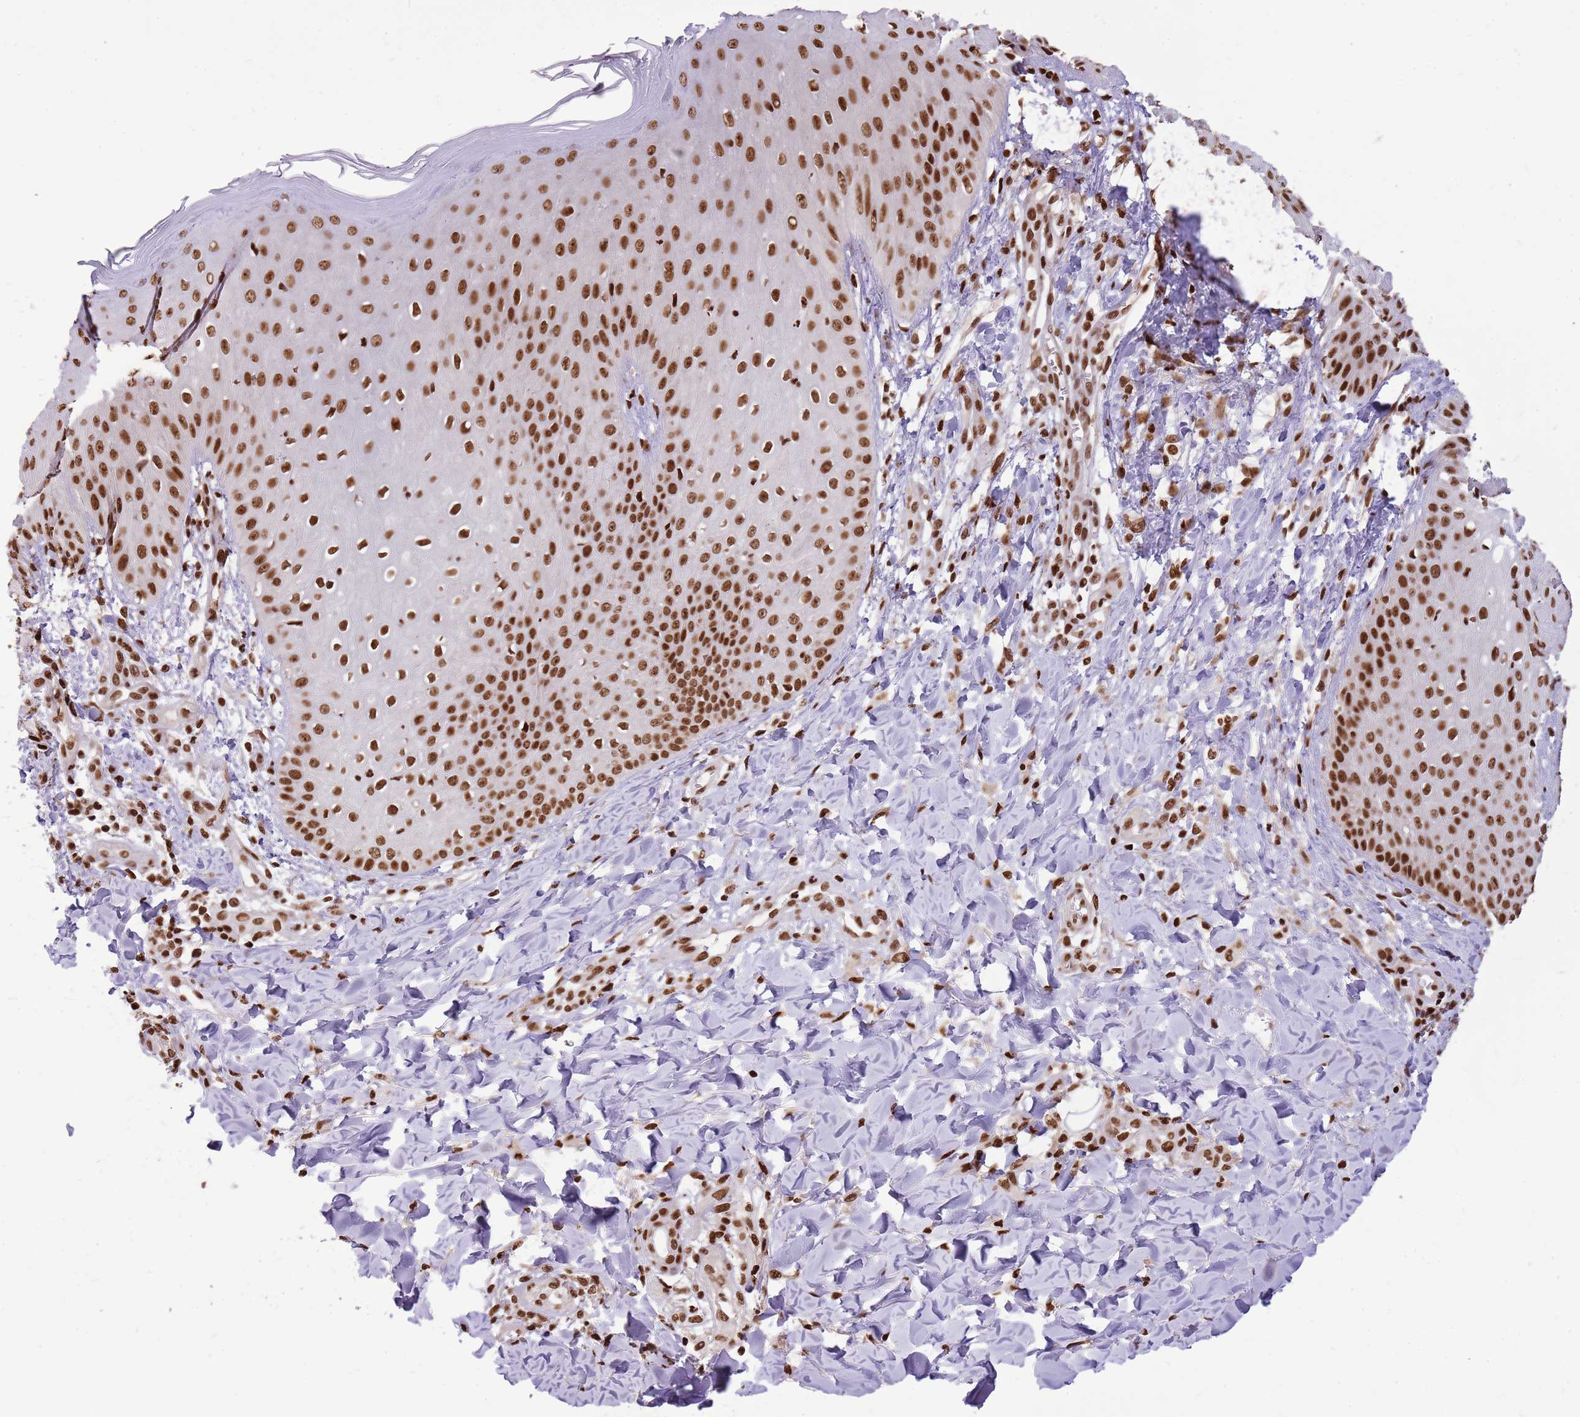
{"staining": {"intensity": "strong", "quantity": ">75%", "location": "nuclear"}, "tissue": "skin", "cell_type": "Epidermal cells", "image_type": "normal", "snomed": [{"axis": "morphology", "description": "Normal tissue, NOS"}, {"axis": "morphology", "description": "Inflammation, NOS"}, {"axis": "topography", "description": "Soft tissue"}, {"axis": "topography", "description": "Anal"}], "caption": "Benign skin reveals strong nuclear staining in approximately >75% of epidermal cells, visualized by immunohistochemistry.", "gene": "WASHC4", "patient": {"sex": "female", "age": 15}}